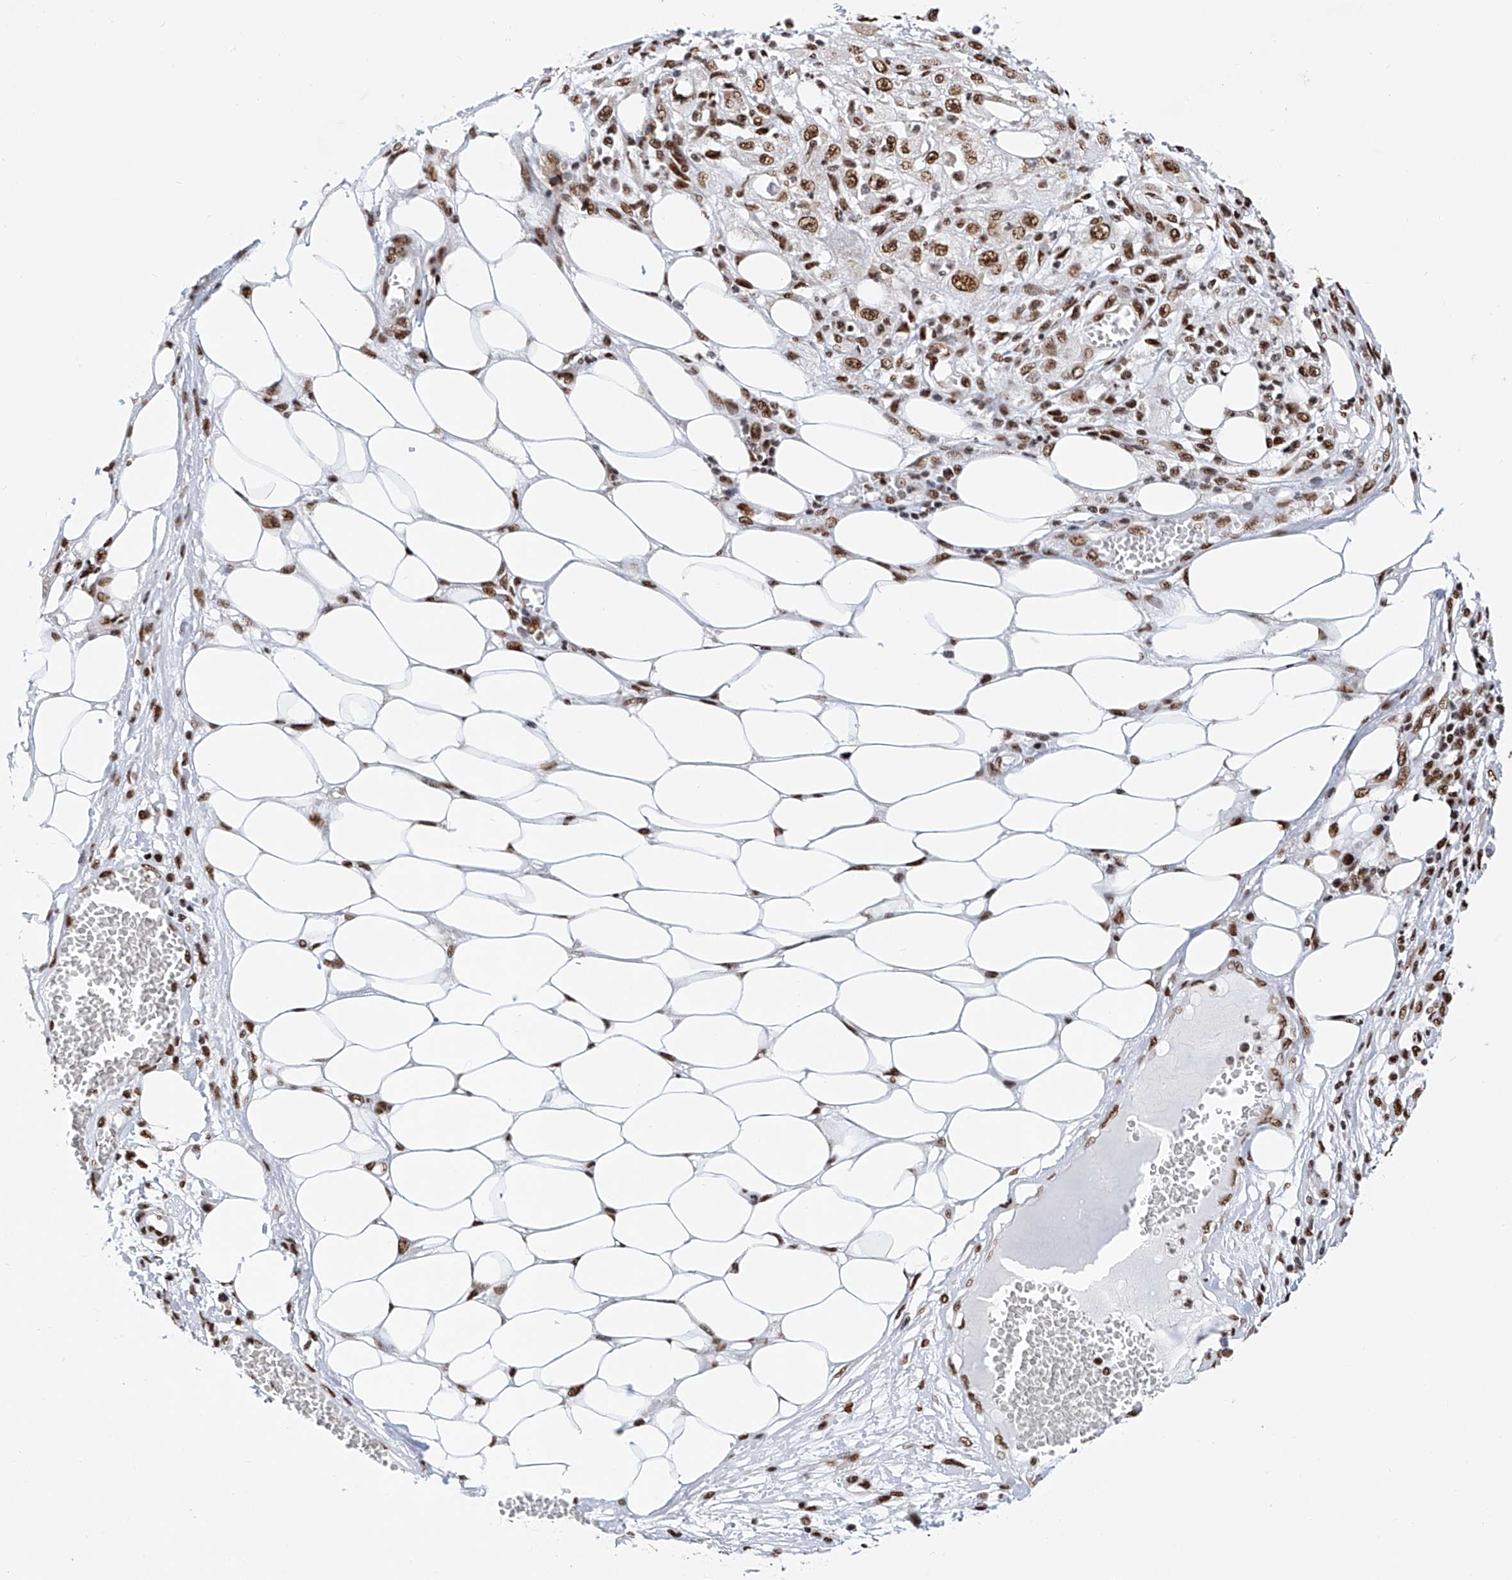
{"staining": {"intensity": "strong", "quantity": ">75%", "location": "nuclear"}, "tissue": "skin cancer", "cell_type": "Tumor cells", "image_type": "cancer", "snomed": [{"axis": "morphology", "description": "Squamous cell carcinoma, NOS"}, {"axis": "morphology", "description": "Squamous cell carcinoma, metastatic, NOS"}, {"axis": "topography", "description": "Skin"}, {"axis": "topography", "description": "Lymph node"}], "caption": "A micrograph showing strong nuclear staining in about >75% of tumor cells in skin metastatic squamous cell carcinoma, as visualized by brown immunohistochemical staining.", "gene": "SRSF6", "patient": {"sex": "male", "age": 75}}